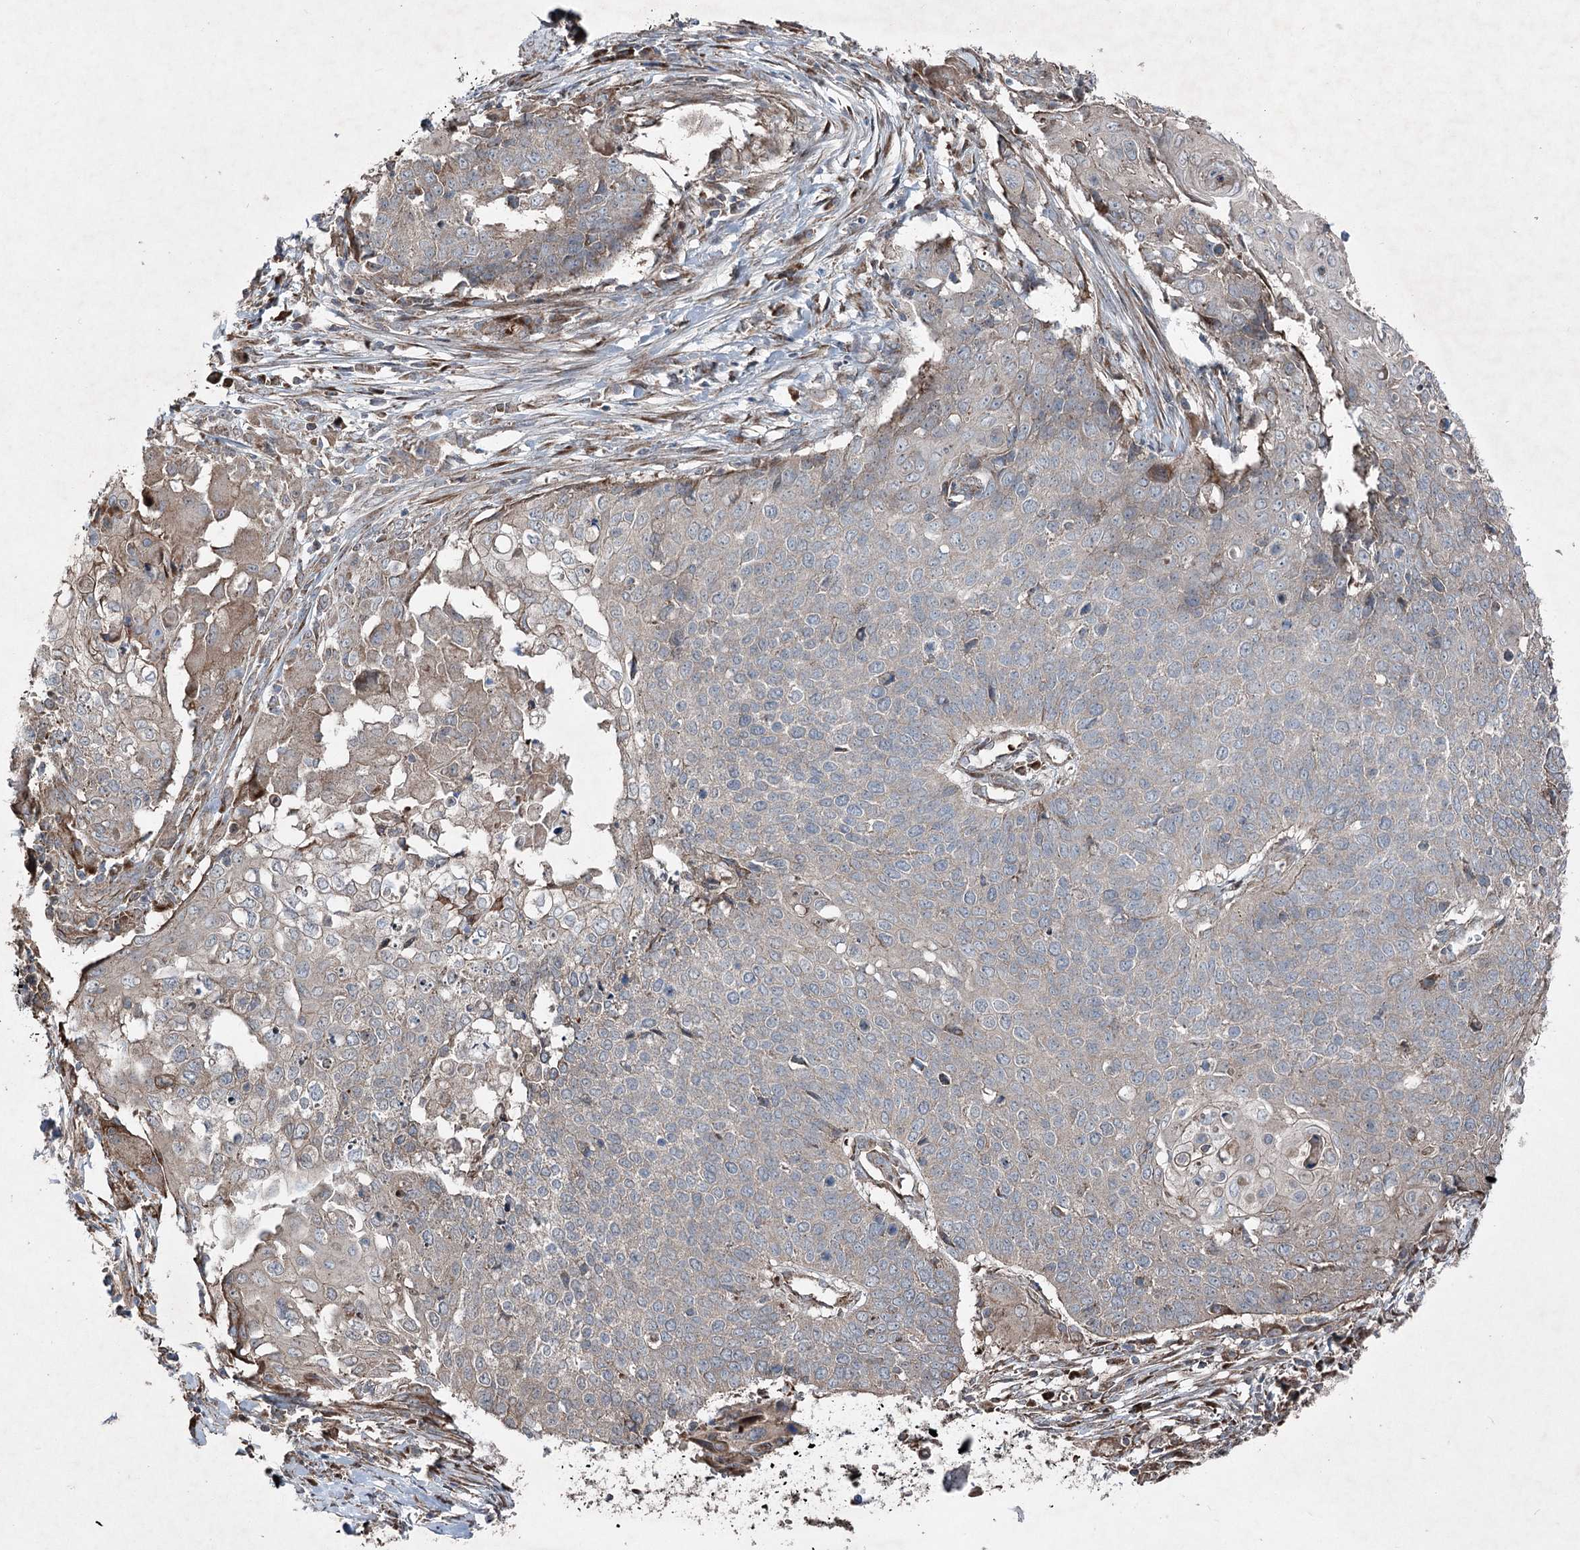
{"staining": {"intensity": "negative", "quantity": "none", "location": "none"}, "tissue": "cervical cancer", "cell_type": "Tumor cells", "image_type": "cancer", "snomed": [{"axis": "morphology", "description": "Squamous cell carcinoma, NOS"}, {"axis": "topography", "description": "Cervix"}], "caption": "There is no significant staining in tumor cells of cervical cancer (squamous cell carcinoma). (Stains: DAB (3,3'-diaminobenzidine) immunohistochemistry with hematoxylin counter stain, Microscopy: brightfield microscopy at high magnification).", "gene": "SERINC5", "patient": {"sex": "female", "age": 39}}